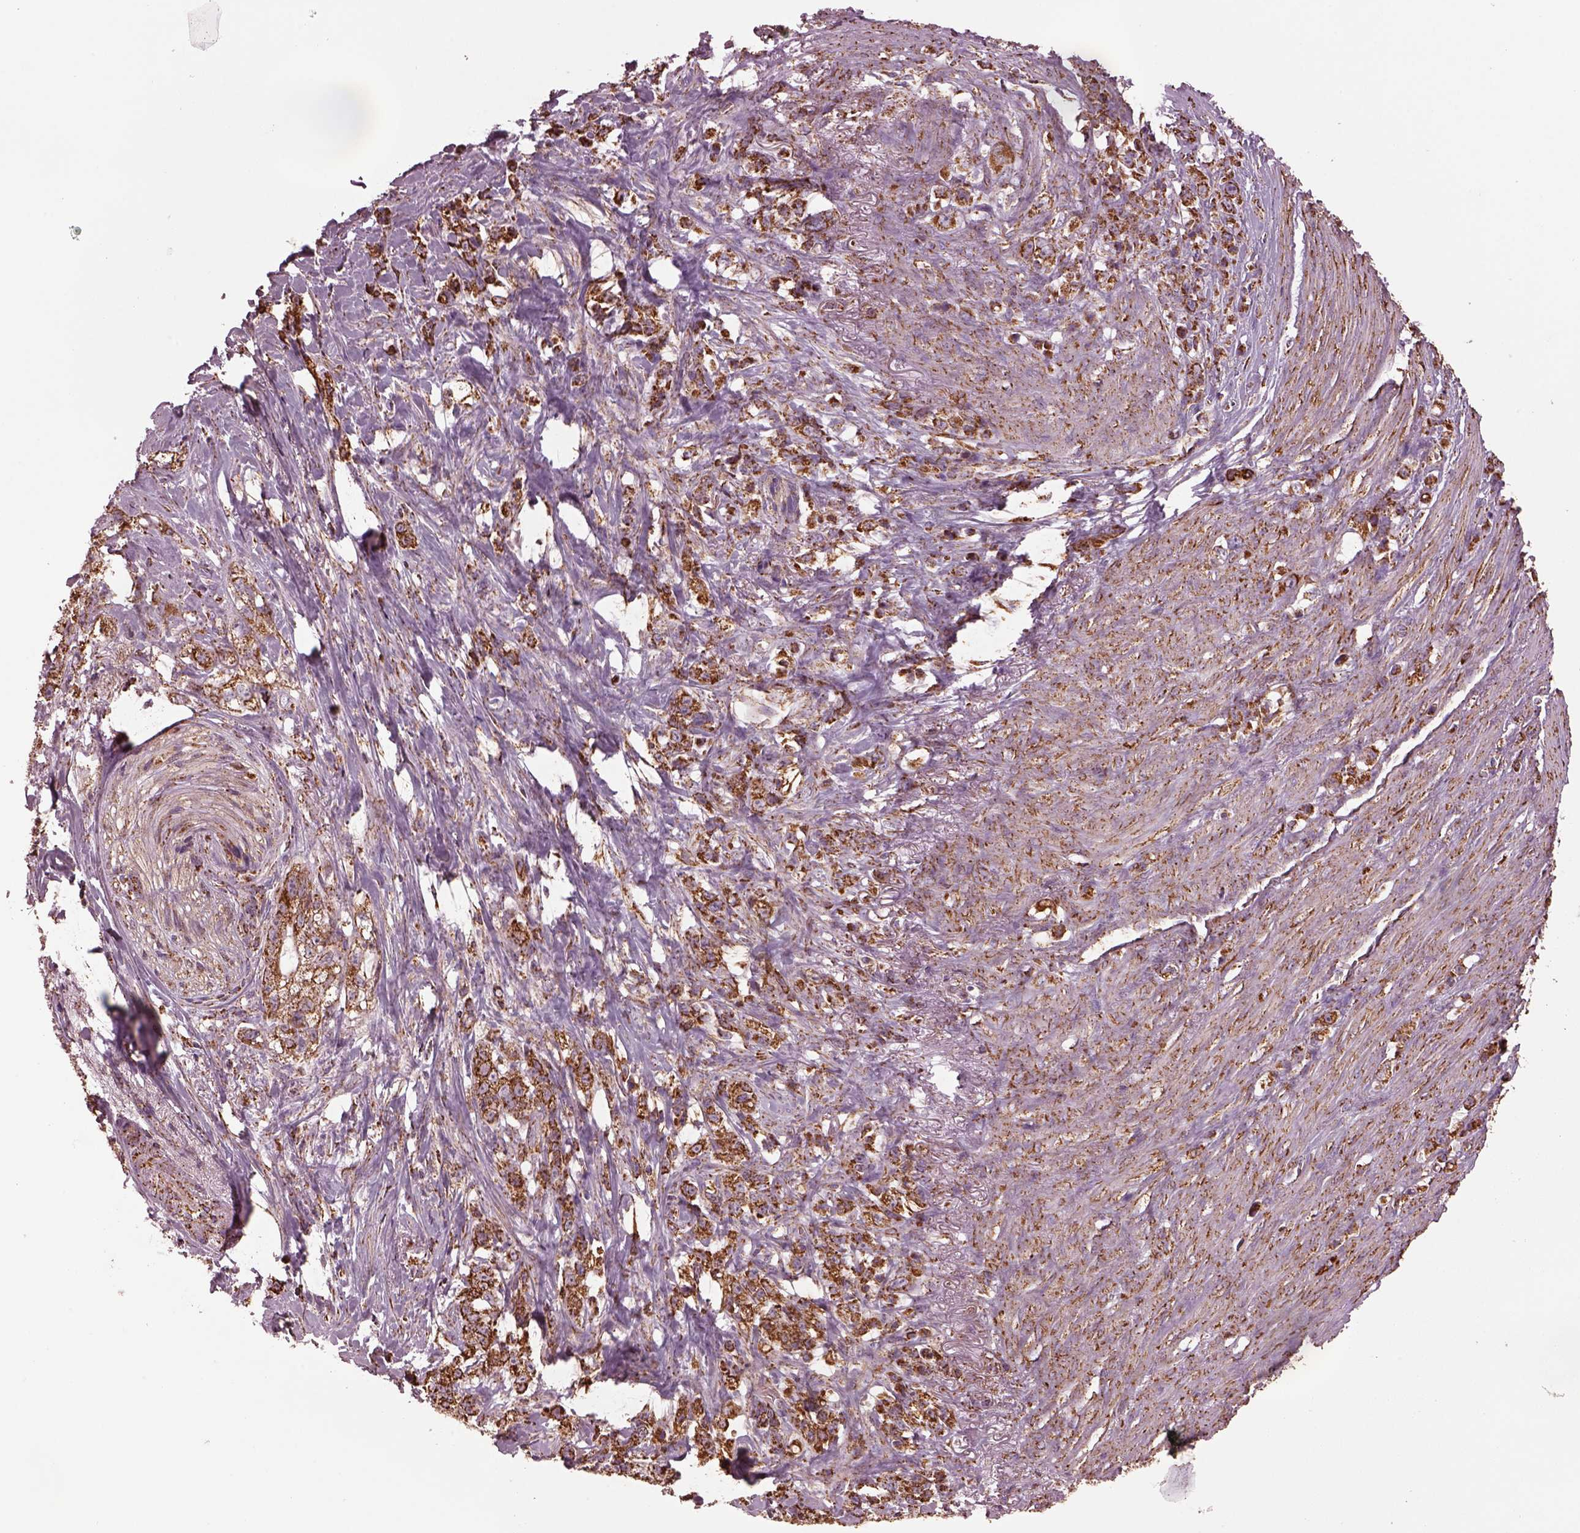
{"staining": {"intensity": "moderate", "quantity": "<25%", "location": "cytoplasmic/membranous"}, "tissue": "stomach cancer", "cell_type": "Tumor cells", "image_type": "cancer", "snomed": [{"axis": "morphology", "description": "Adenocarcinoma, NOS"}, {"axis": "topography", "description": "Stomach, lower"}], "caption": "A brown stain labels moderate cytoplasmic/membranous expression of a protein in human stomach adenocarcinoma tumor cells. (Stains: DAB (3,3'-diaminobenzidine) in brown, nuclei in blue, Microscopy: brightfield microscopy at high magnification).", "gene": "TMEM254", "patient": {"sex": "male", "age": 88}}